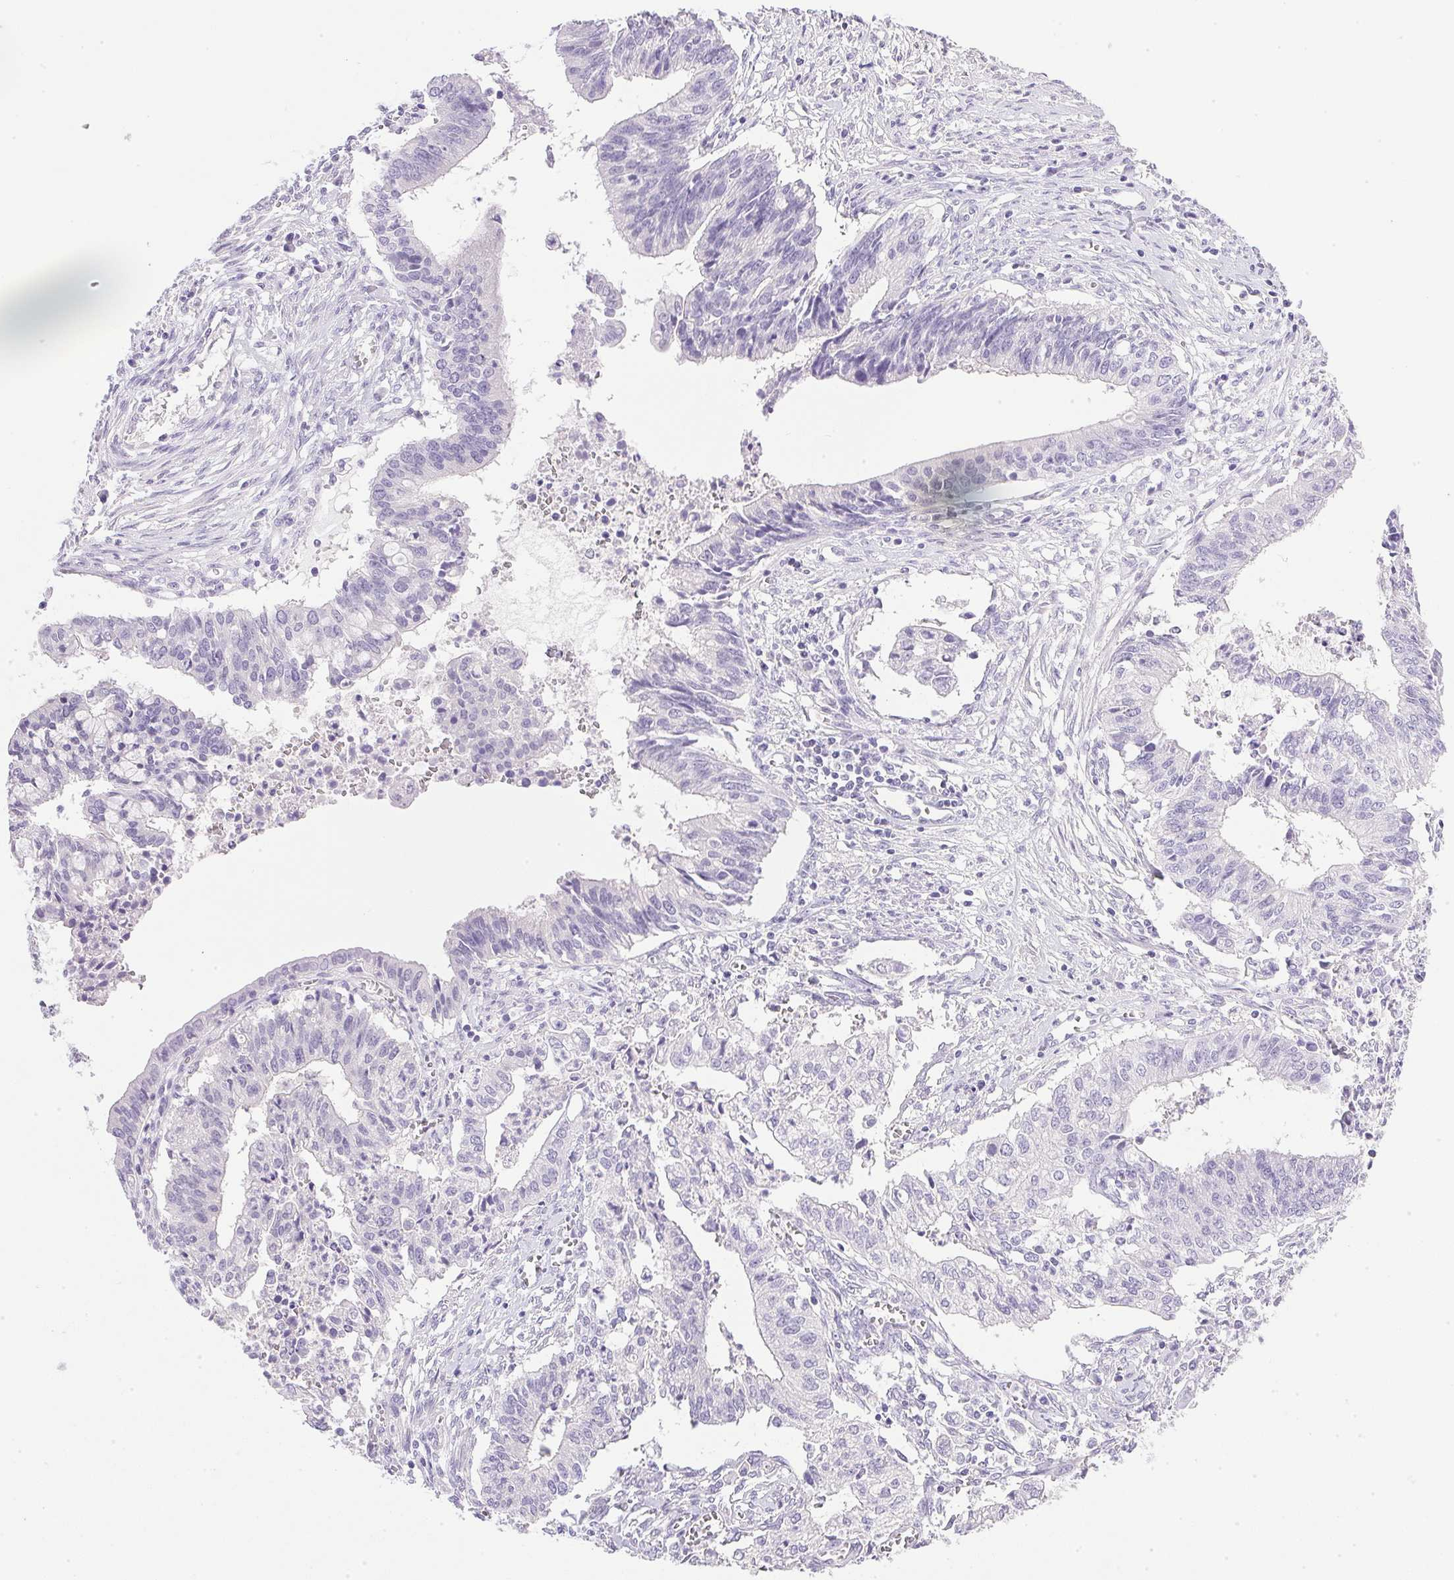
{"staining": {"intensity": "negative", "quantity": "none", "location": "none"}, "tissue": "cervical cancer", "cell_type": "Tumor cells", "image_type": "cancer", "snomed": [{"axis": "morphology", "description": "Adenocarcinoma, NOS"}, {"axis": "topography", "description": "Cervix"}], "caption": "Immunohistochemical staining of human cervical cancer shows no significant positivity in tumor cells. (DAB IHC, high magnification).", "gene": "ATP6V0A4", "patient": {"sex": "female", "age": 44}}